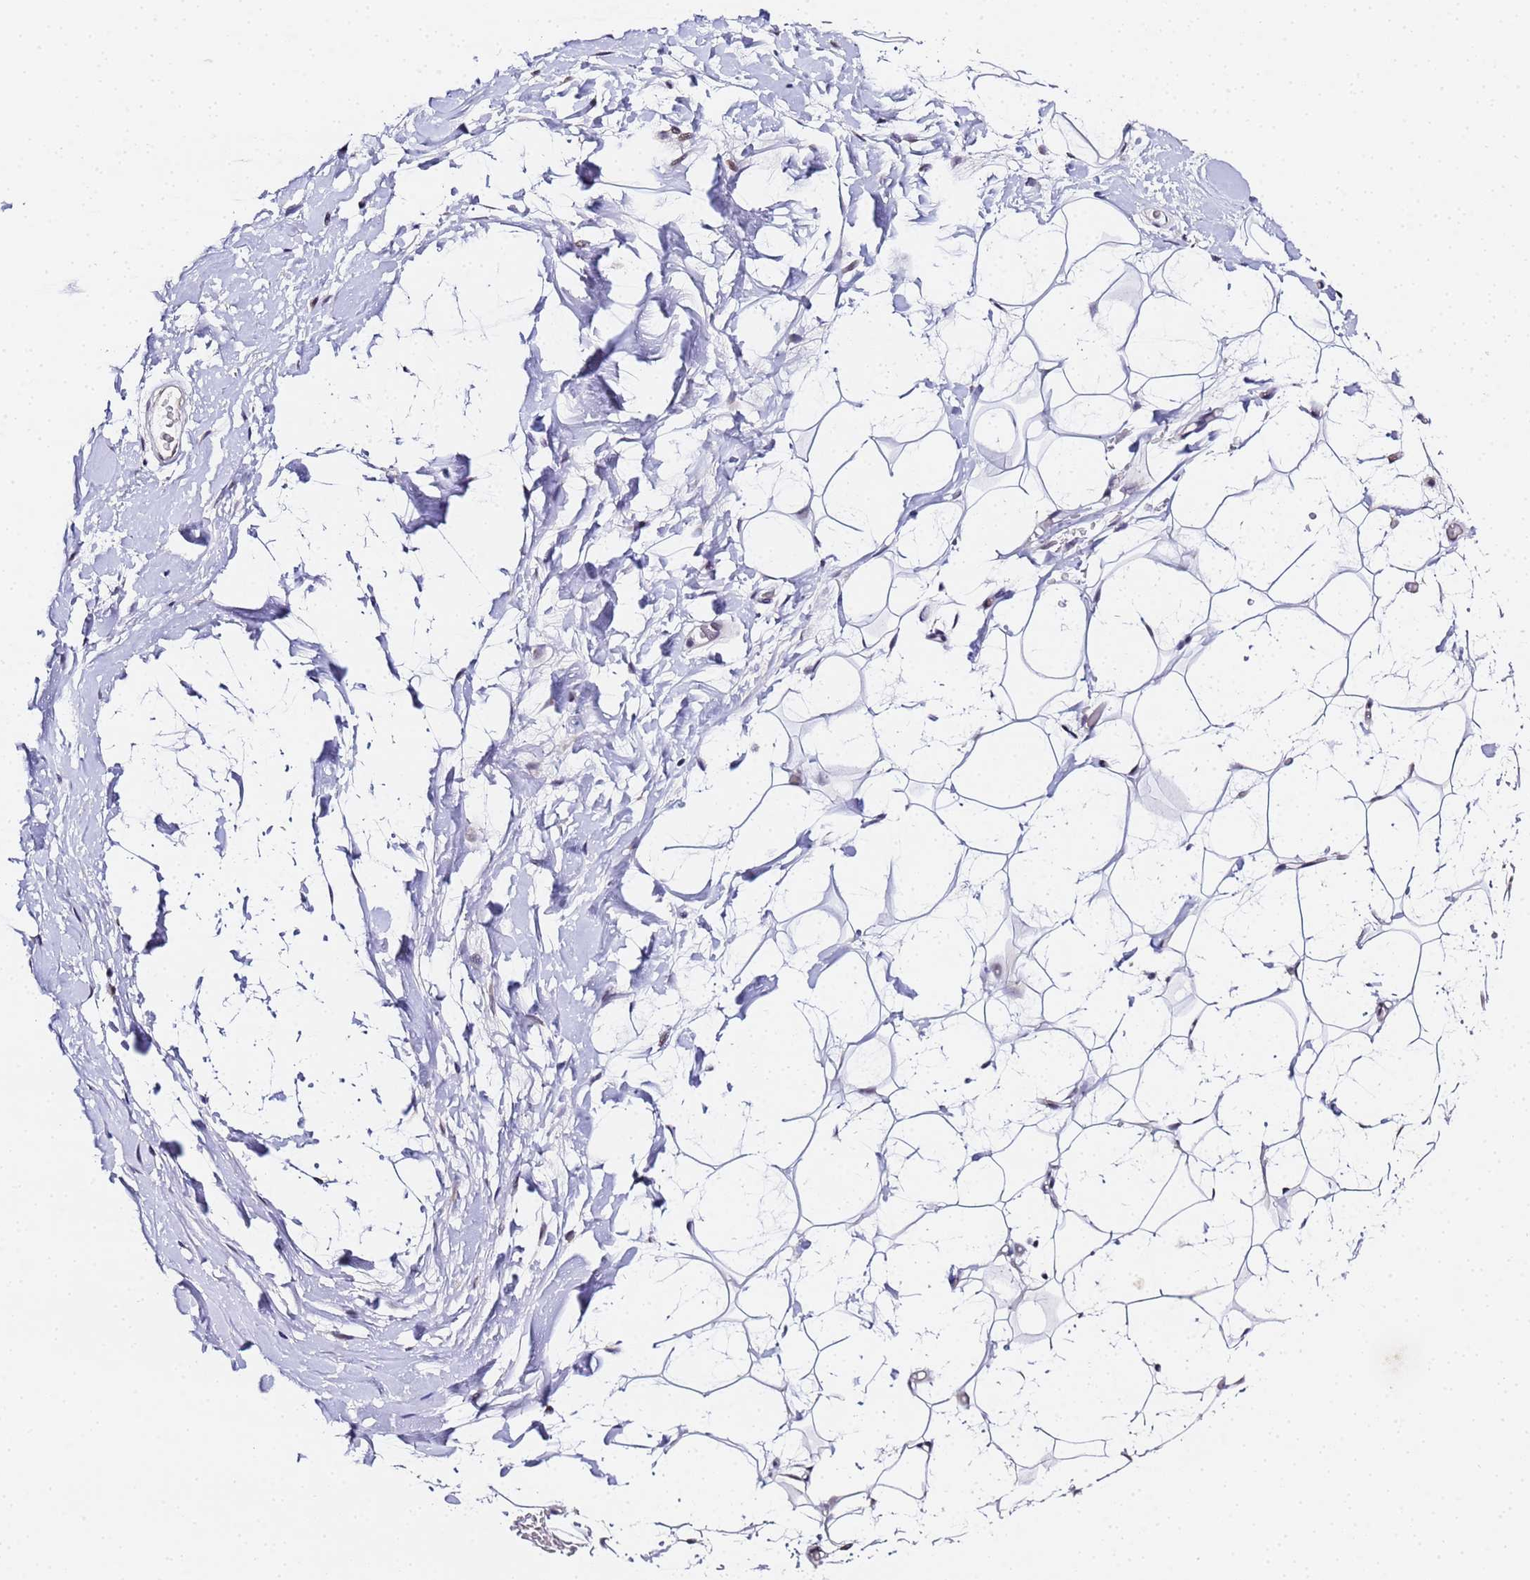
{"staining": {"intensity": "negative", "quantity": "none", "location": "none"}, "tissue": "adipose tissue", "cell_type": "Adipocytes", "image_type": "normal", "snomed": [{"axis": "morphology", "description": "Normal tissue, NOS"}, {"axis": "topography", "description": "Breast"}], "caption": "A histopathology image of adipose tissue stained for a protein reveals no brown staining in adipocytes. (Stains: DAB immunohistochemistry with hematoxylin counter stain, Microscopy: brightfield microscopy at high magnification).", "gene": "LSM3", "patient": {"sex": "female", "age": 26}}